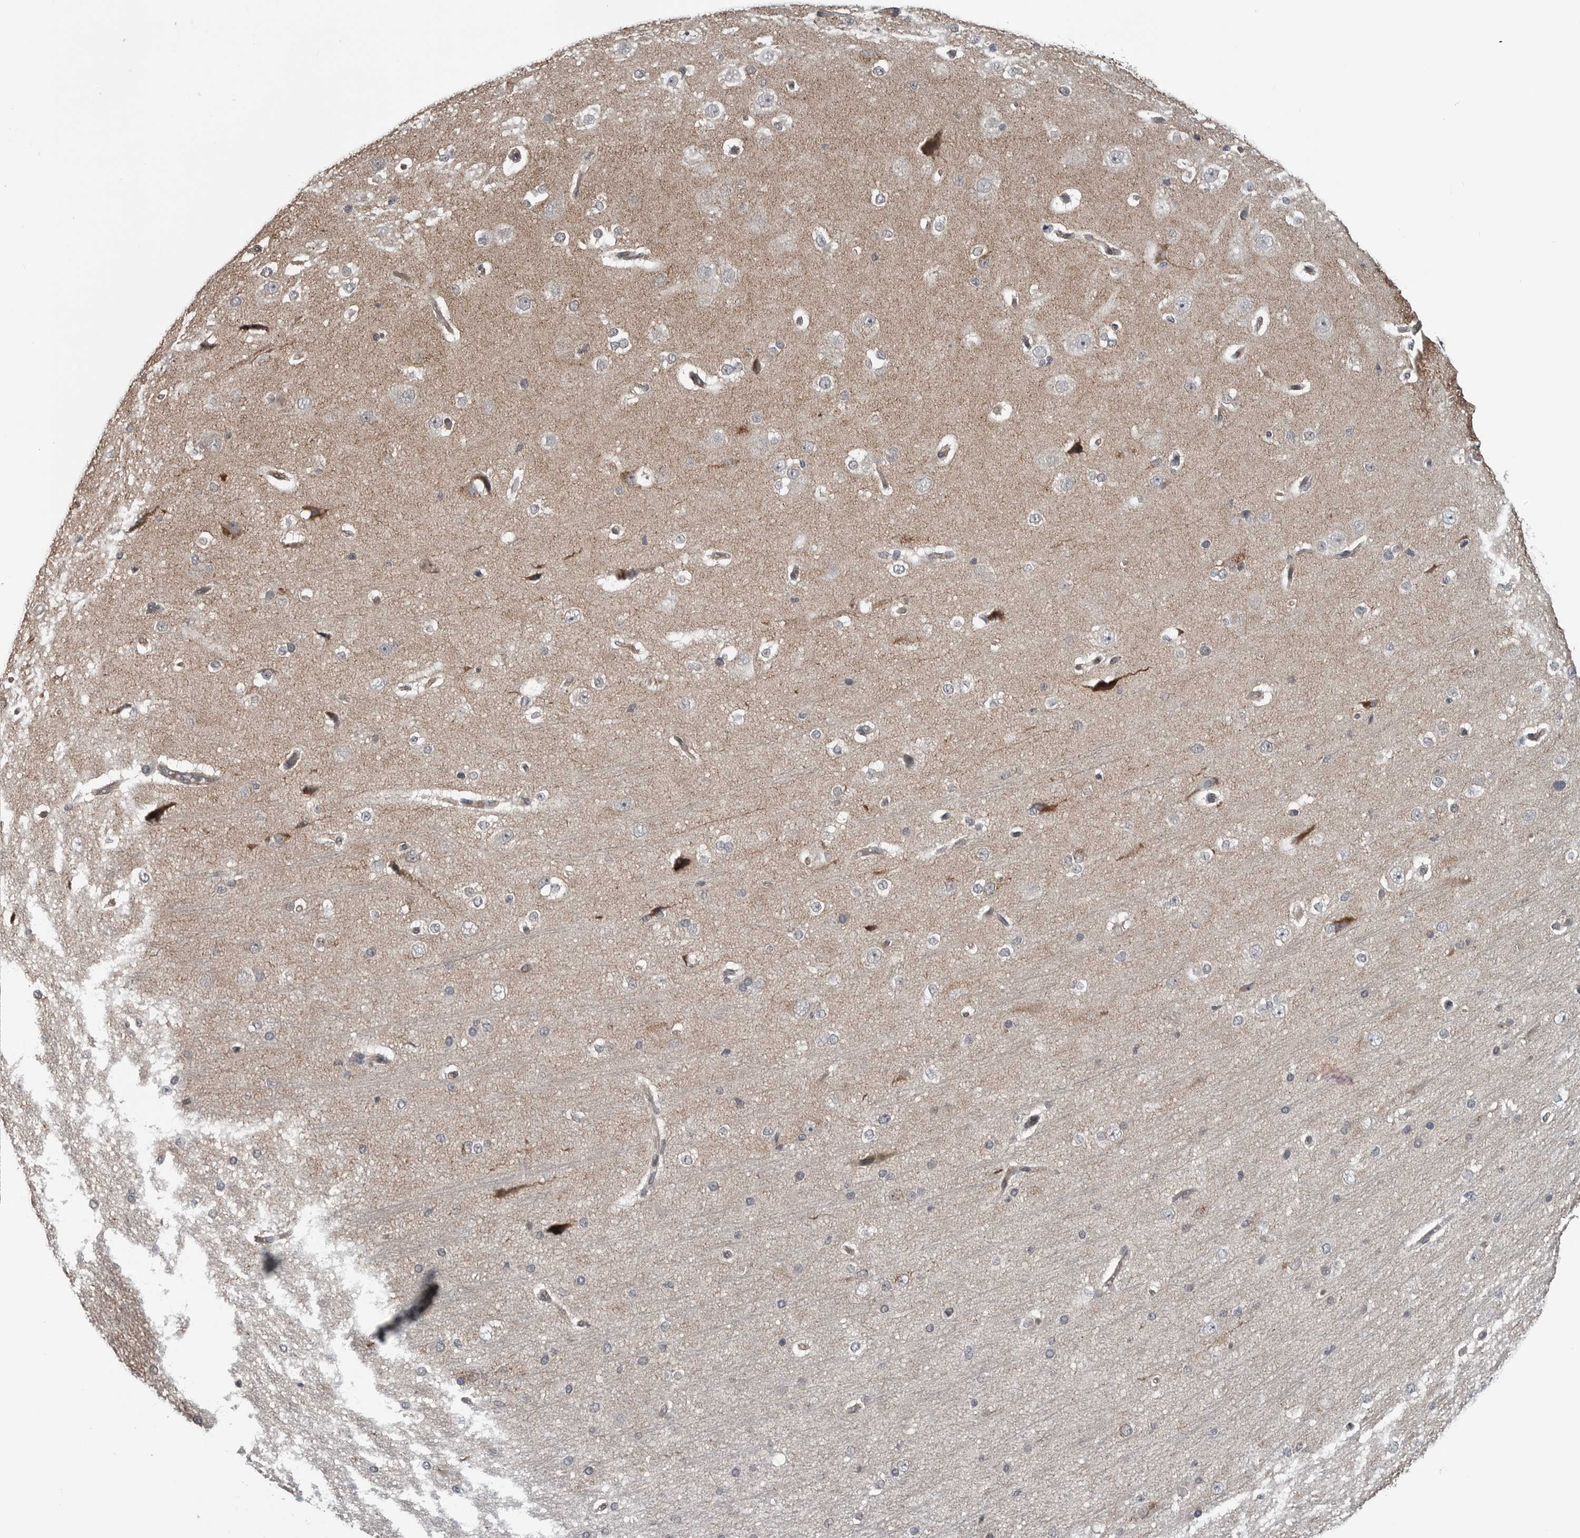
{"staining": {"intensity": "weak", "quantity": "25%-75%", "location": "cytoplasmic/membranous"}, "tissue": "cerebral cortex", "cell_type": "Endothelial cells", "image_type": "normal", "snomed": [{"axis": "morphology", "description": "Normal tissue, NOS"}, {"axis": "morphology", "description": "Developmental malformation"}, {"axis": "topography", "description": "Cerebral cortex"}], "caption": "An image of human cerebral cortex stained for a protein demonstrates weak cytoplasmic/membranous brown staining in endothelial cells. The staining is performed using DAB brown chromogen to label protein expression. The nuclei are counter-stained blue using hematoxylin.", "gene": "FAAP100", "patient": {"sex": "female", "age": 30}}